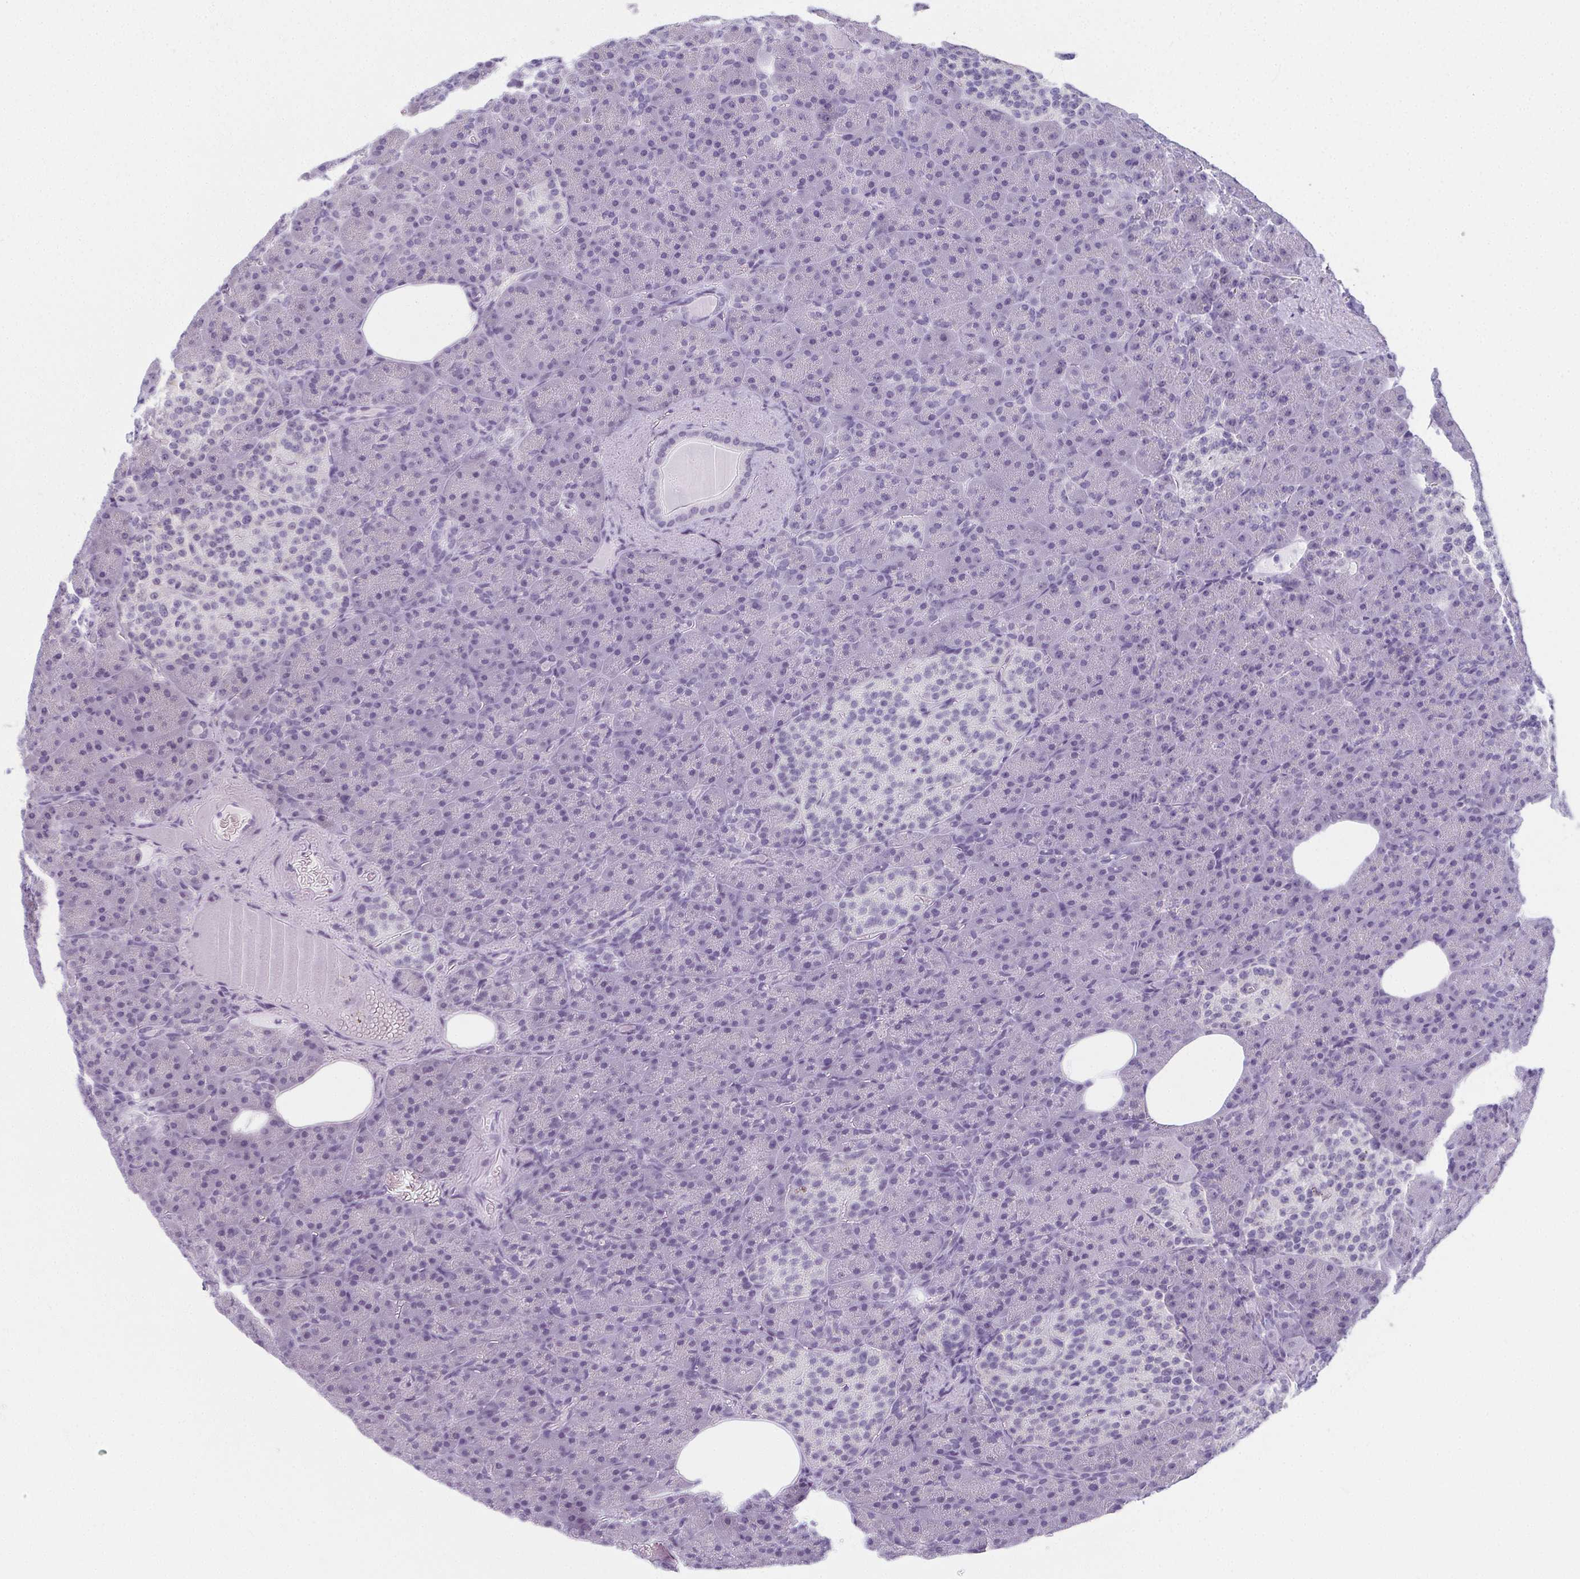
{"staining": {"intensity": "negative", "quantity": "none", "location": "none"}, "tissue": "pancreas", "cell_type": "Exocrine glandular cells", "image_type": "normal", "snomed": [{"axis": "morphology", "description": "Normal tissue, NOS"}, {"axis": "topography", "description": "Pancreas"}], "caption": "IHC micrograph of benign human pancreas stained for a protein (brown), which exhibits no staining in exocrine glandular cells. The staining was performed using DAB to visualize the protein expression in brown, while the nuclei were stained in blue with hematoxylin (Magnification: 20x).", "gene": "MOBP", "patient": {"sex": "female", "age": 74}}